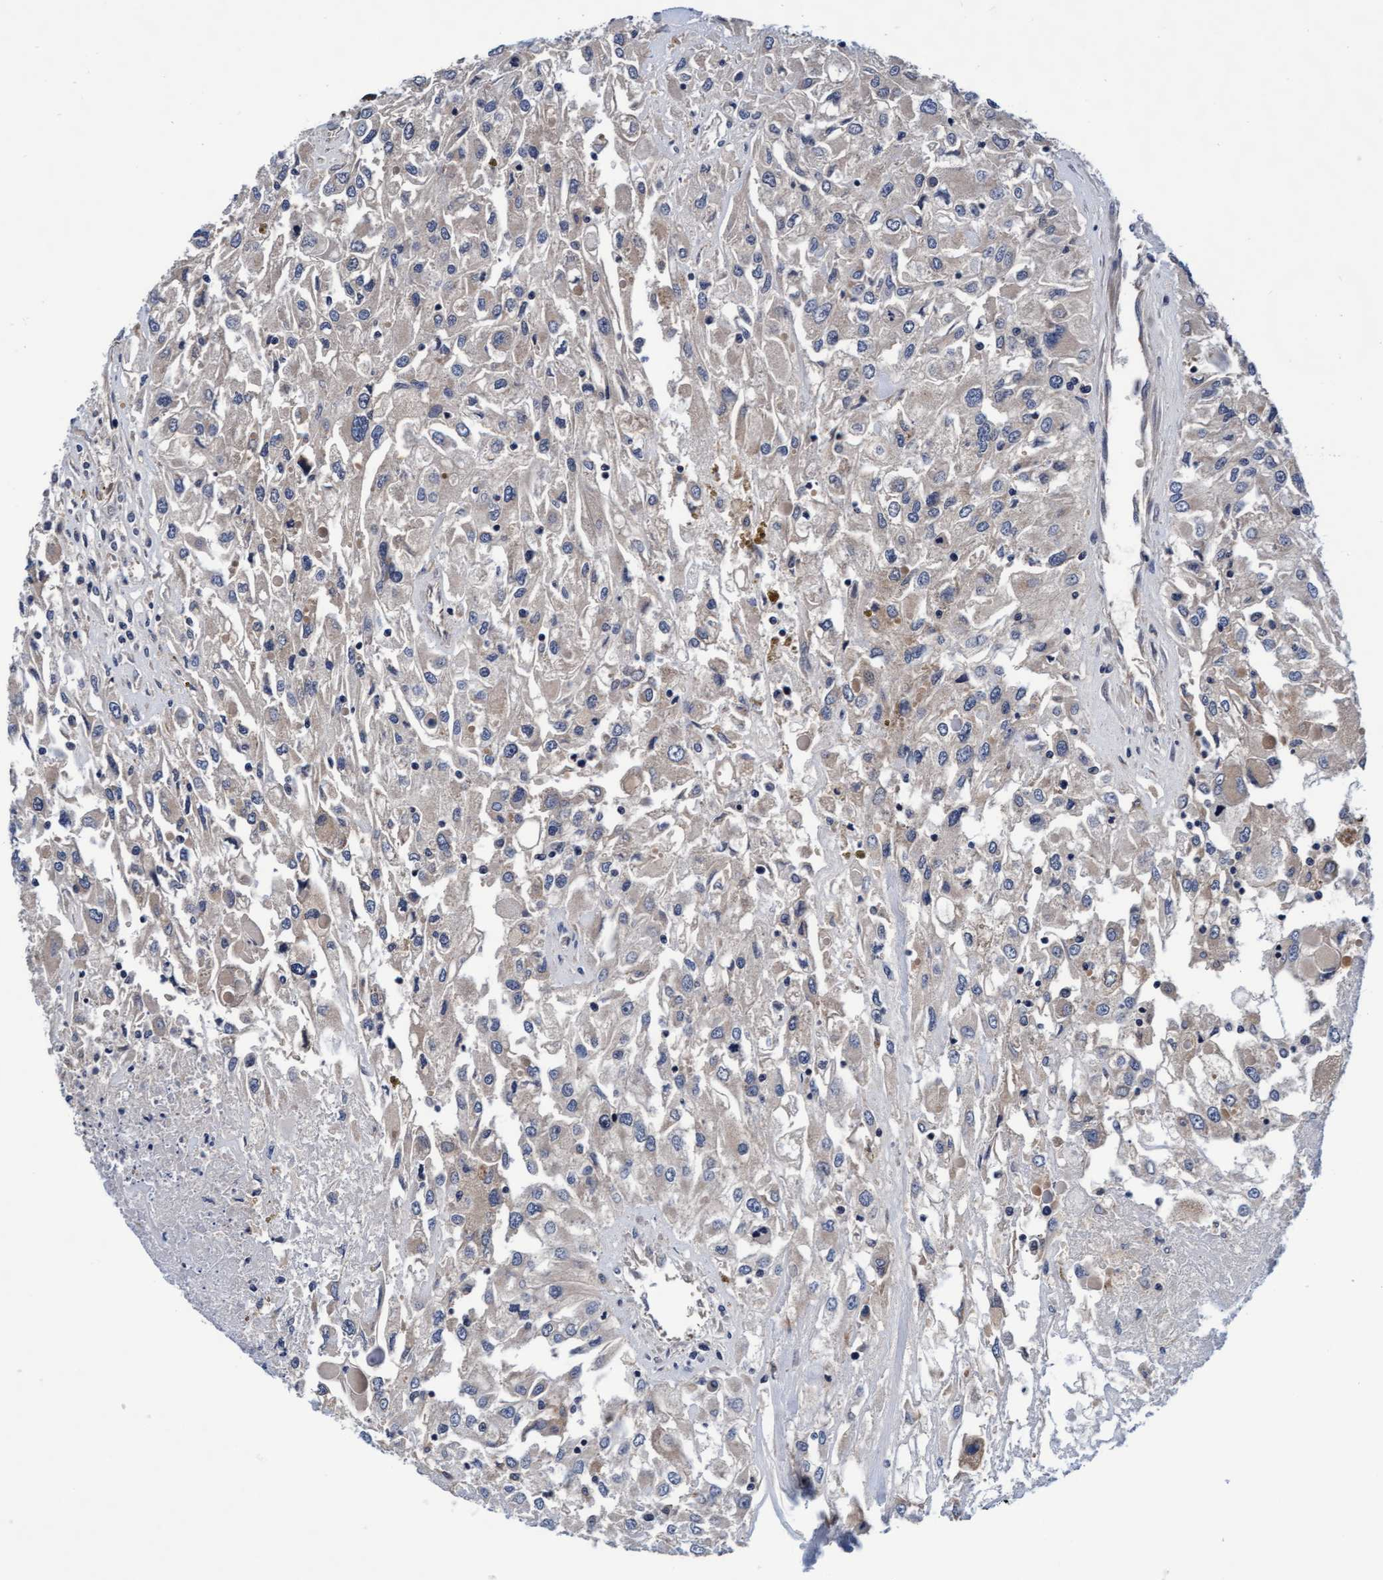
{"staining": {"intensity": "weak", "quantity": "<25%", "location": "cytoplasmic/membranous"}, "tissue": "renal cancer", "cell_type": "Tumor cells", "image_type": "cancer", "snomed": [{"axis": "morphology", "description": "Adenocarcinoma, NOS"}, {"axis": "topography", "description": "Kidney"}], "caption": "Immunohistochemical staining of renal cancer (adenocarcinoma) exhibits no significant staining in tumor cells. (Immunohistochemistry, brightfield microscopy, high magnification).", "gene": "EFCAB13", "patient": {"sex": "female", "age": 52}}